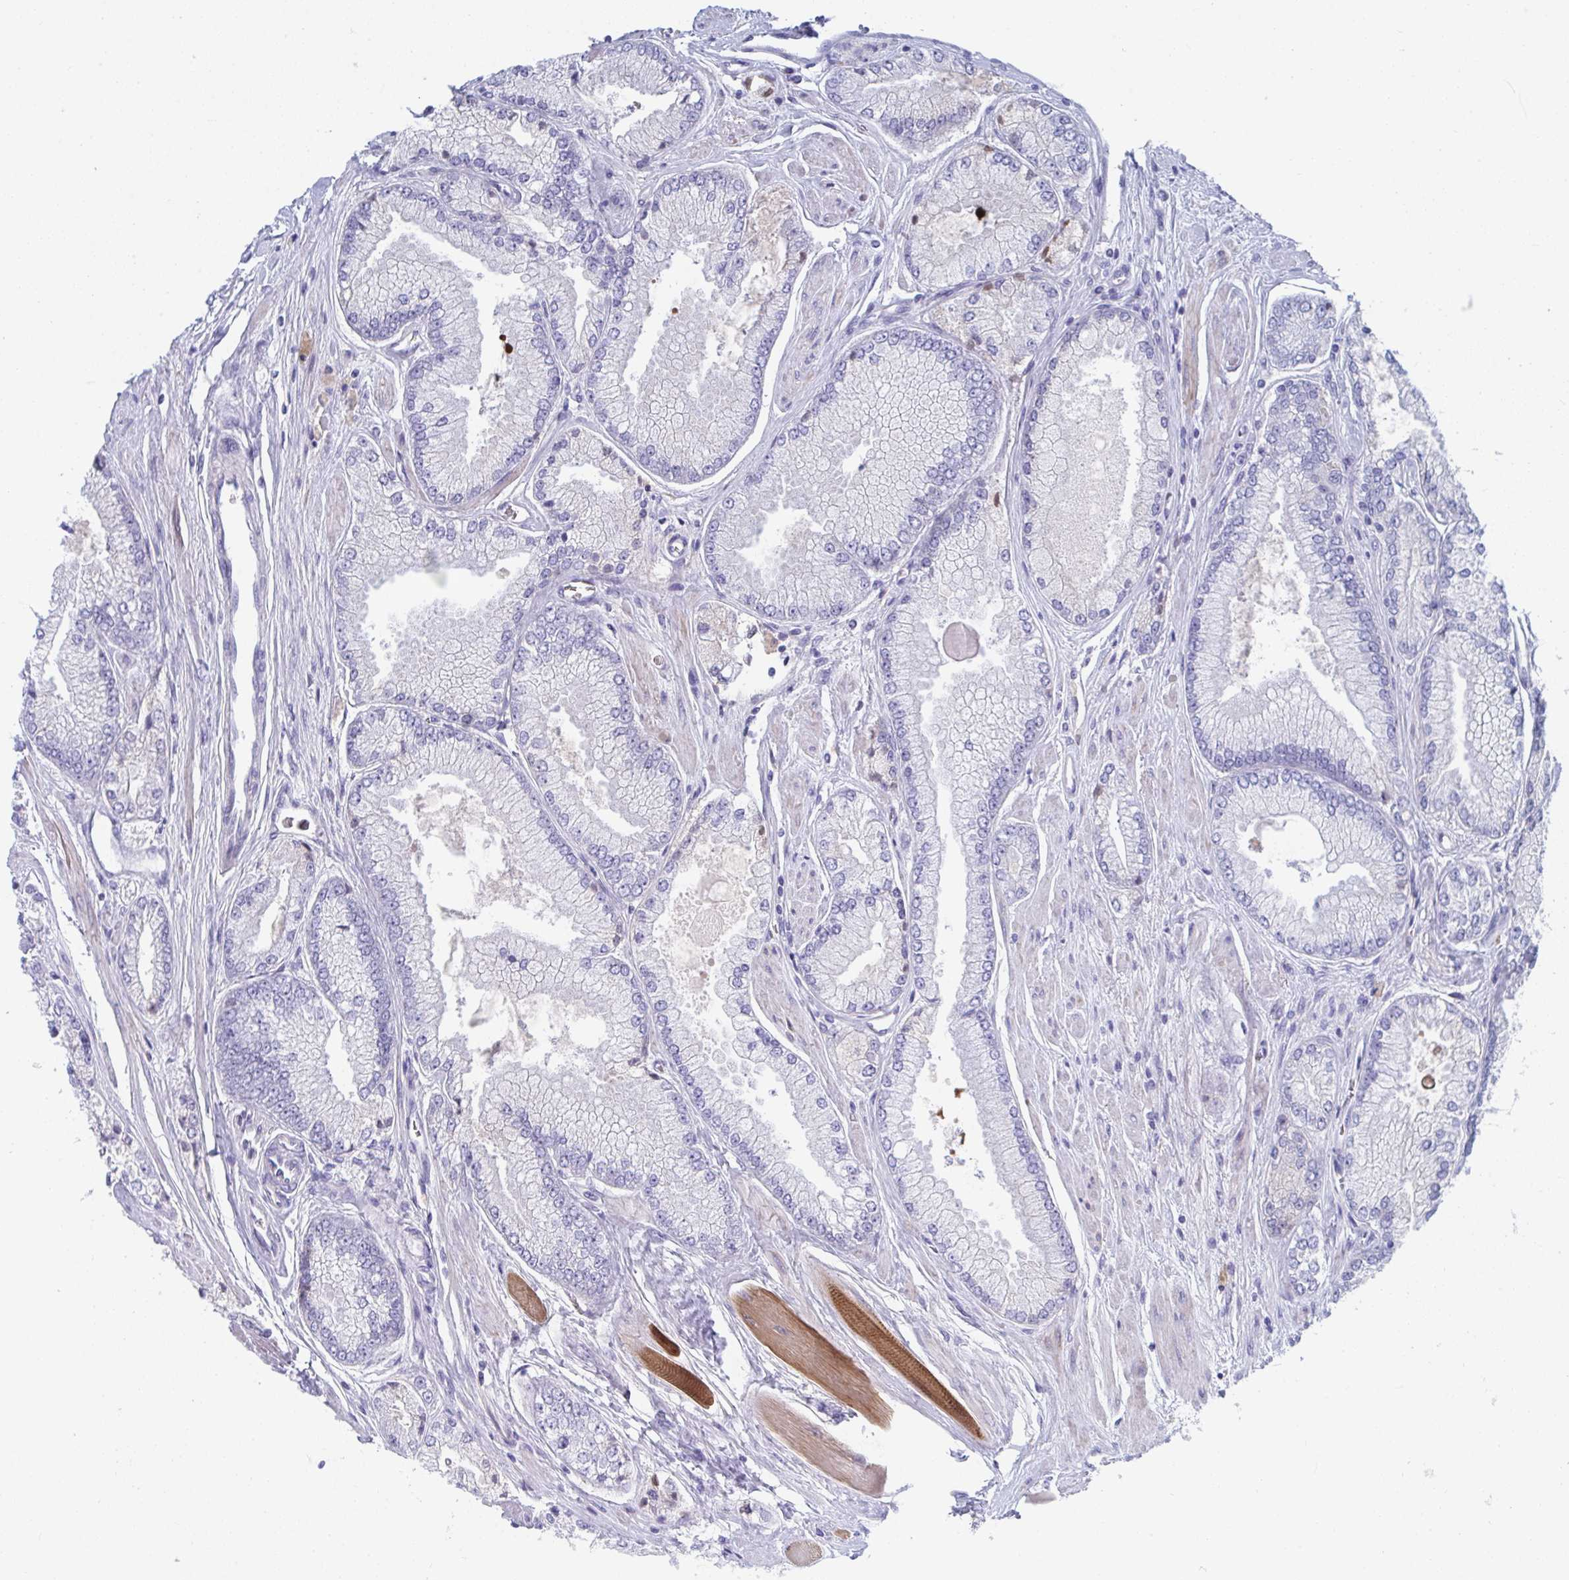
{"staining": {"intensity": "negative", "quantity": "none", "location": "none"}, "tissue": "prostate cancer", "cell_type": "Tumor cells", "image_type": "cancer", "snomed": [{"axis": "morphology", "description": "Adenocarcinoma, Low grade"}, {"axis": "topography", "description": "Prostate"}], "caption": "An immunohistochemistry photomicrograph of prostate low-grade adenocarcinoma is shown. There is no staining in tumor cells of prostate low-grade adenocarcinoma.", "gene": "TNFAIP6", "patient": {"sex": "male", "age": 67}}